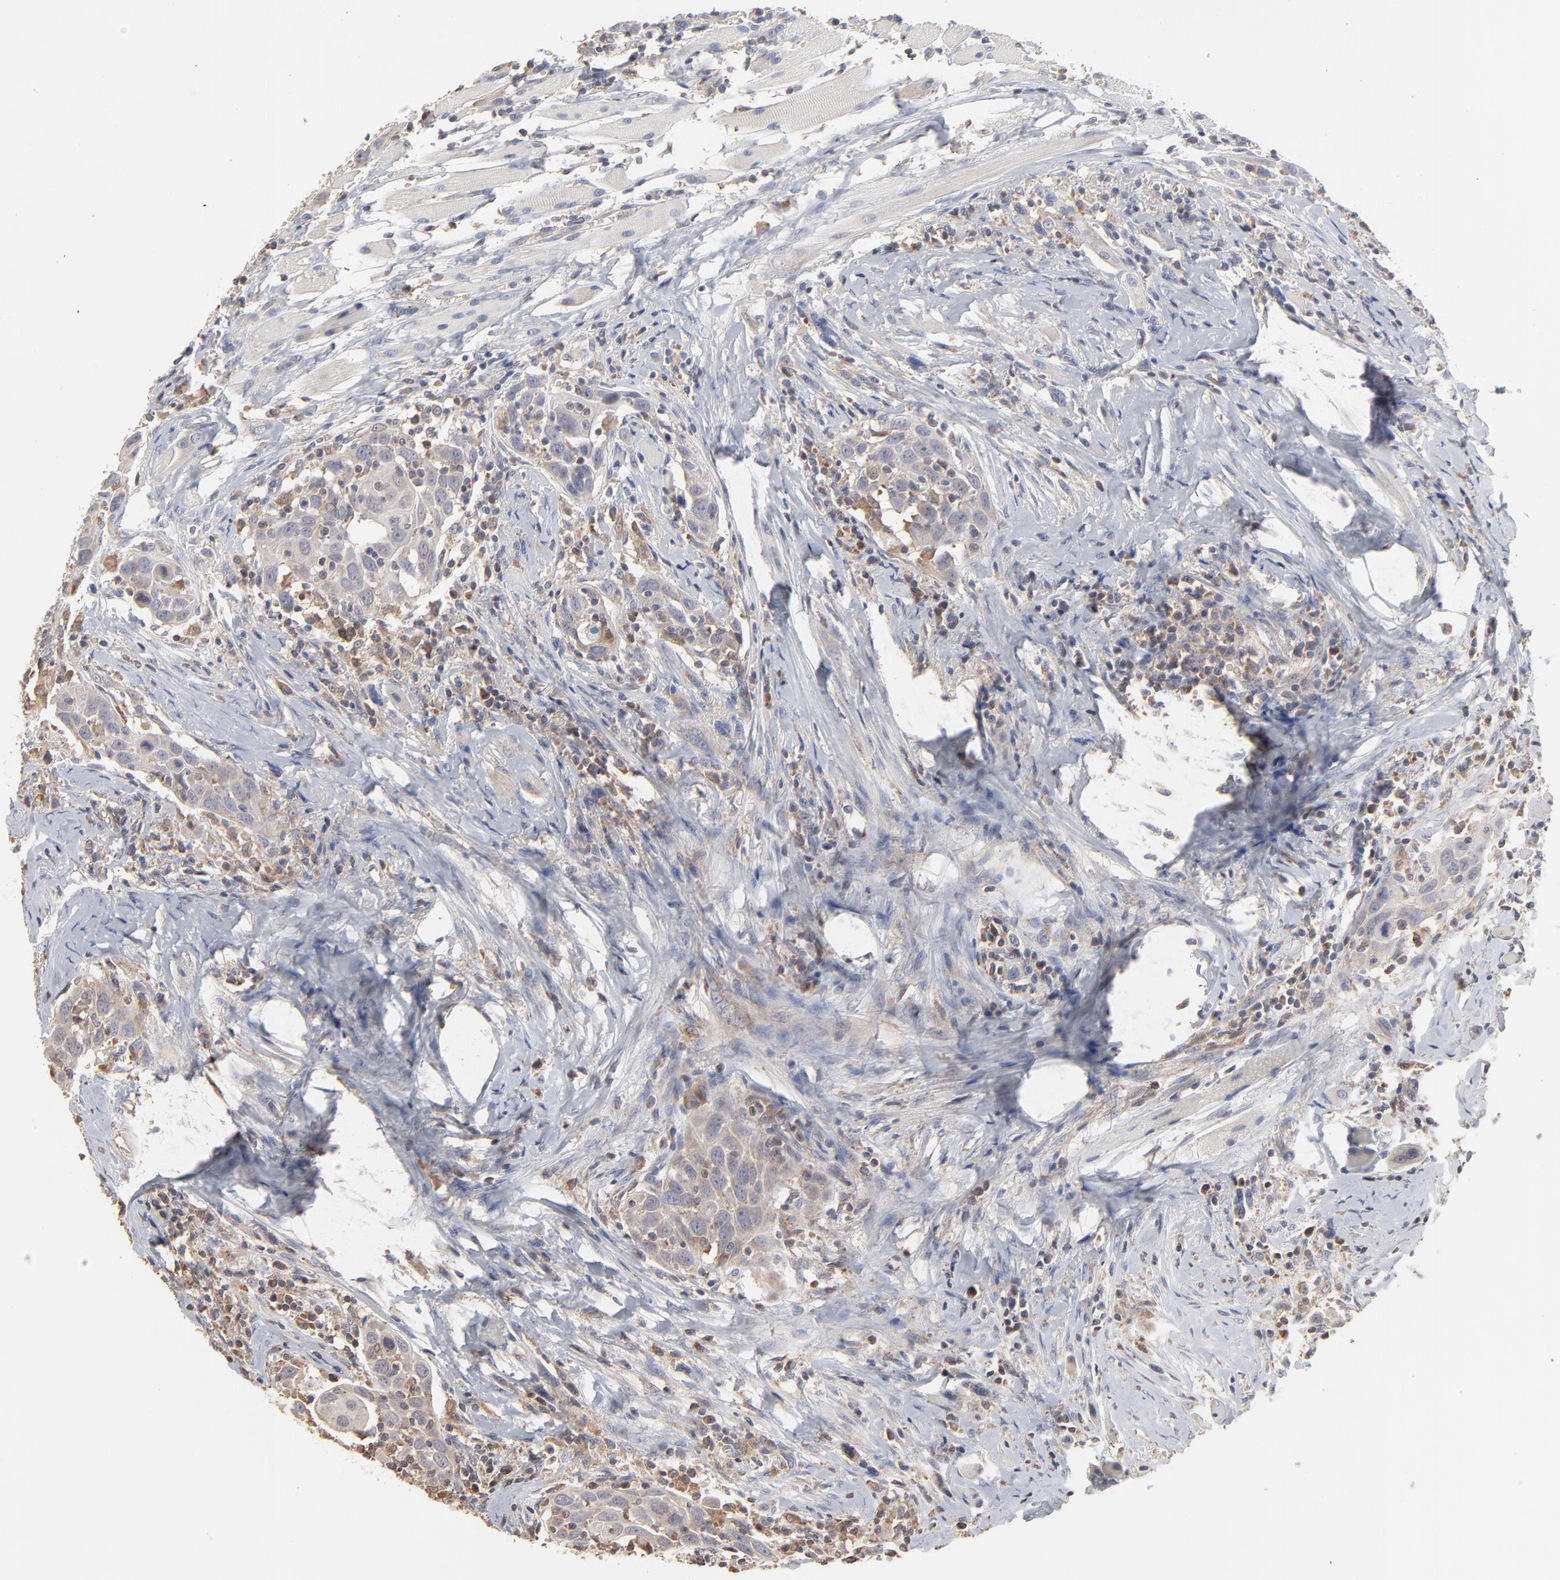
{"staining": {"intensity": "weak", "quantity": "25%-75%", "location": "cytoplasmic/membranous"}, "tissue": "head and neck cancer", "cell_type": "Tumor cells", "image_type": "cancer", "snomed": [{"axis": "morphology", "description": "Squamous cell carcinoma, NOS"}, {"axis": "topography", "description": "Oral tissue"}, {"axis": "topography", "description": "Head-Neck"}], "caption": "Tumor cells reveal weak cytoplasmic/membranous staining in approximately 25%-75% of cells in head and neck cancer (squamous cell carcinoma).", "gene": "RNF213", "patient": {"sex": "female", "age": 50}}